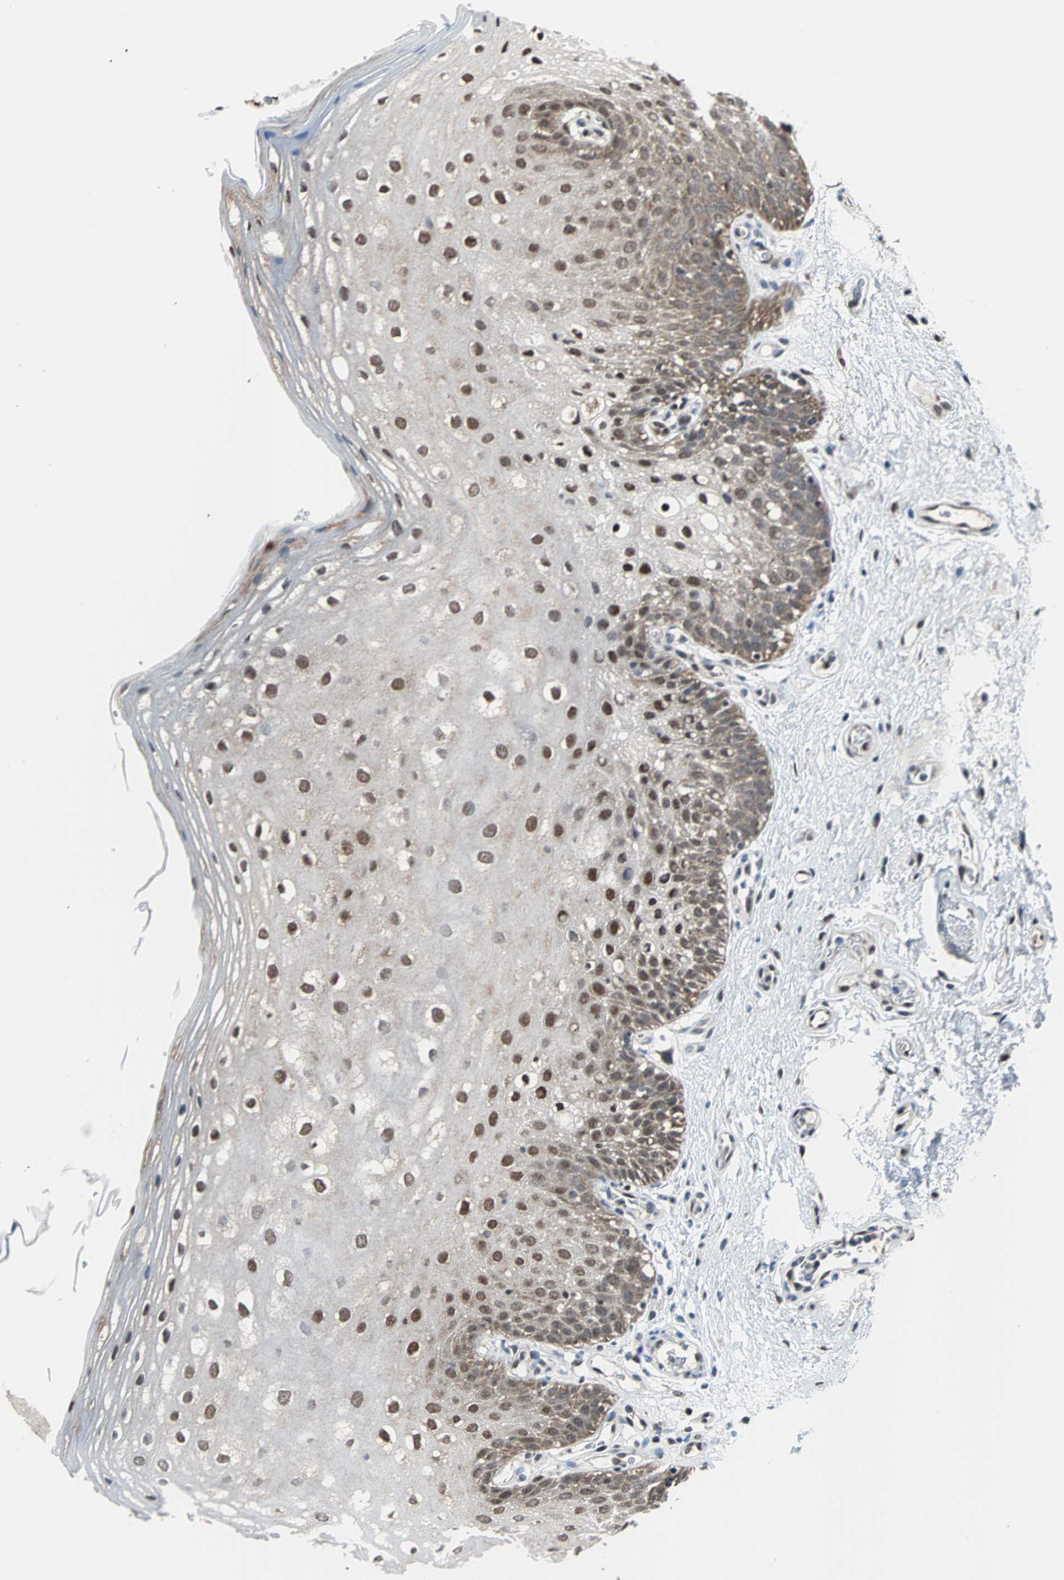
{"staining": {"intensity": "moderate", "quantity": ">75%", "location": "nuclear"}, "tissue": "oral mucosa", "cell_type": "Squamous epithelial cells", "image_type": "normal", "snomed": [{"axis": "morphology", "description": "Normal tissue, NOS"}, {"axis": "morphology", "description": "Squamous cell carcinoma, NOS"}, {"axis": "topography", "description": "Skeletal muscle"}, {"axis": "topography", "description": "Oral tissue"}], "caption": "Protein positivity by IHC displays moderate nuclear positivity in approximately >75% of squamous epithelial cells in unremarkable oral mucosa.", "gene": "VCP", "patient": {"sex": "male", "age": 71}}